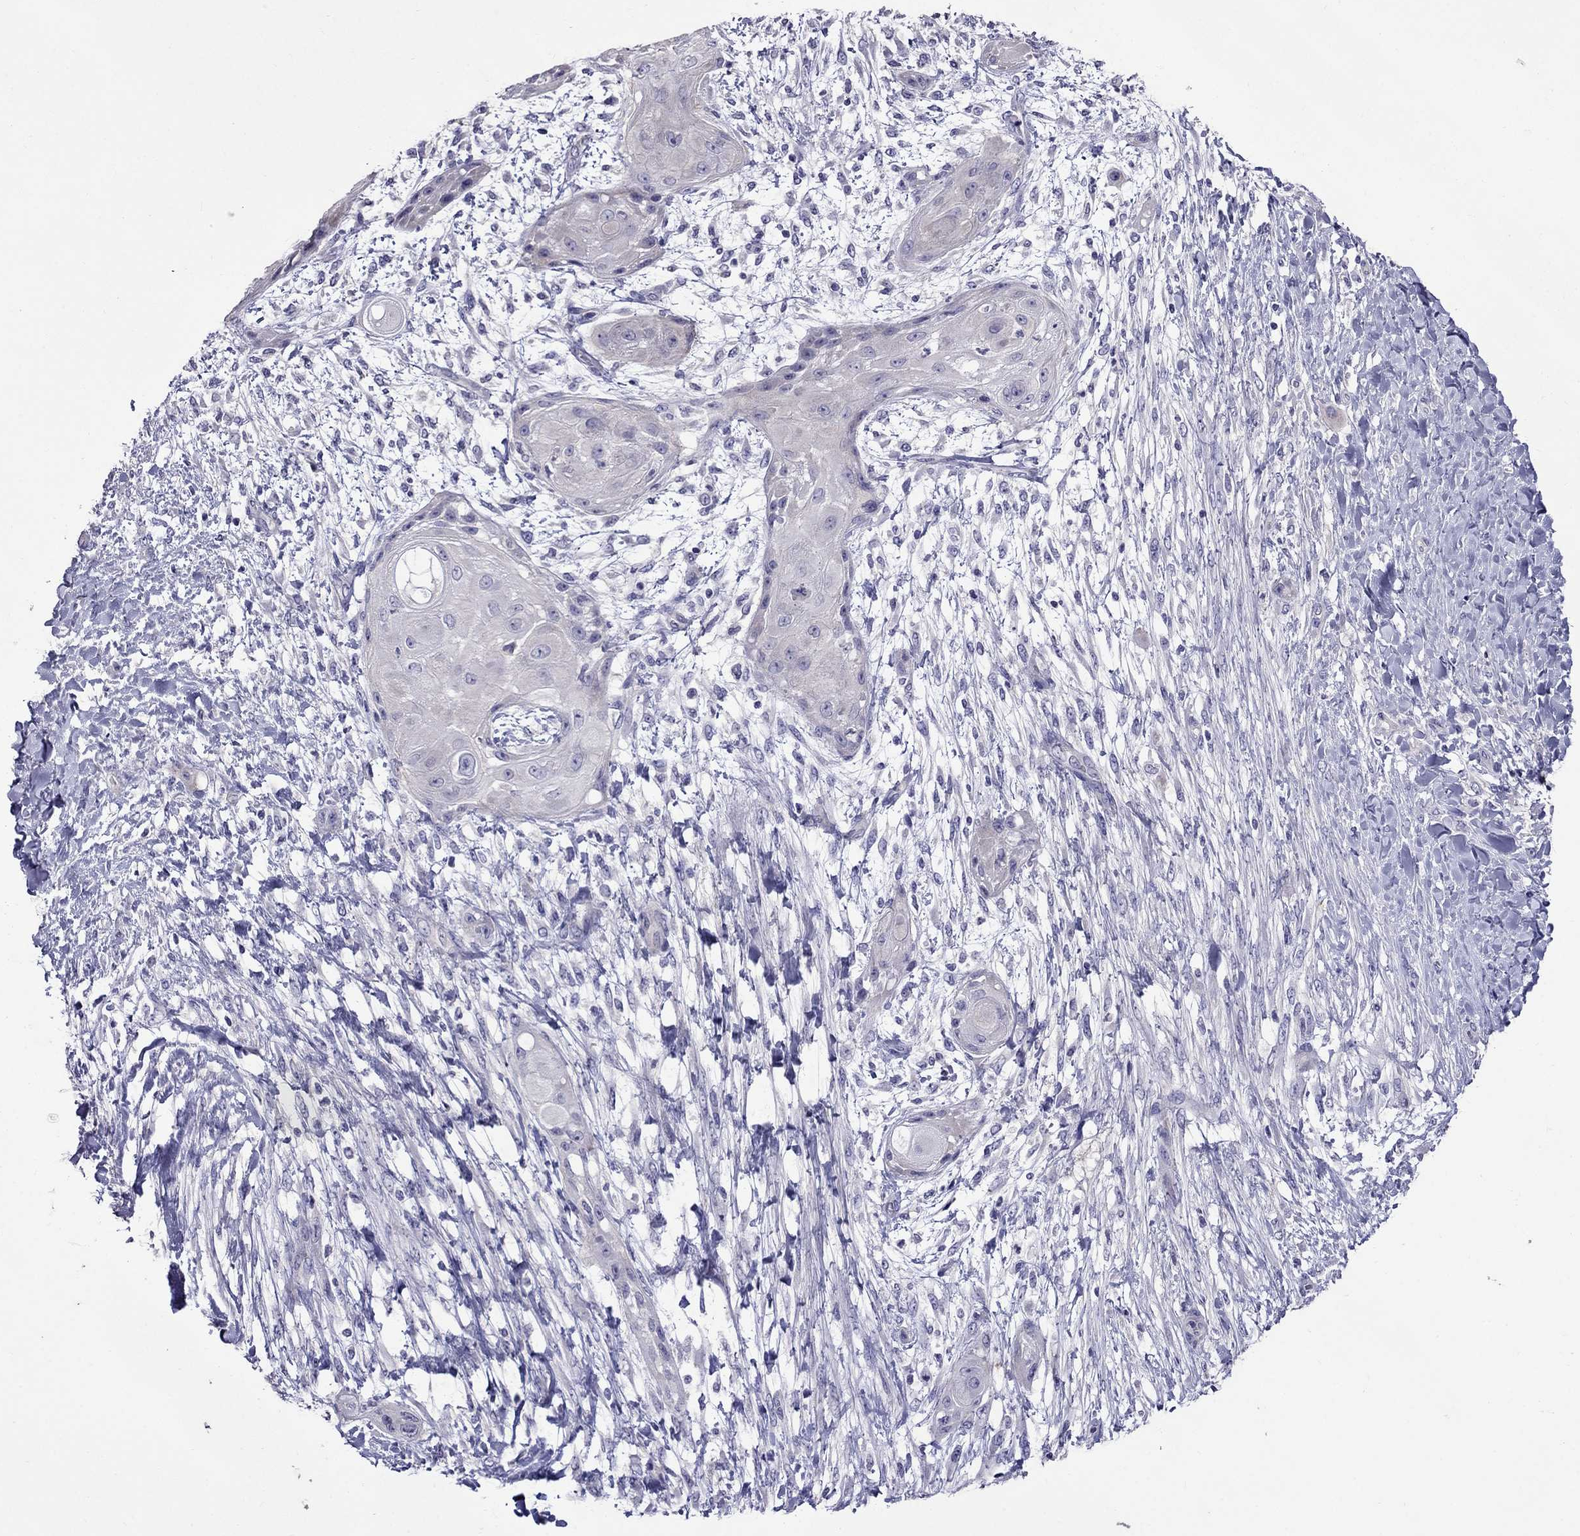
{"staining": {"intensity": "negative", "quantity": "none", "location": "none"}, "tissue": "skin cancer", "cell_type": "Tumor cells", "image_type": "cancer", "snomed": [{"axis": "morphology", "description": "Squamous cell carcinoma, NOS"}, {"axis": "topography", "description": "Skin"}], "caption": "A histopathology image of skin squamous cell carcinoma stained for a protein shows no brown staining in tumor cells.", "gene": "OXCT2", "patient": {"sex": "male", "age": 62}}